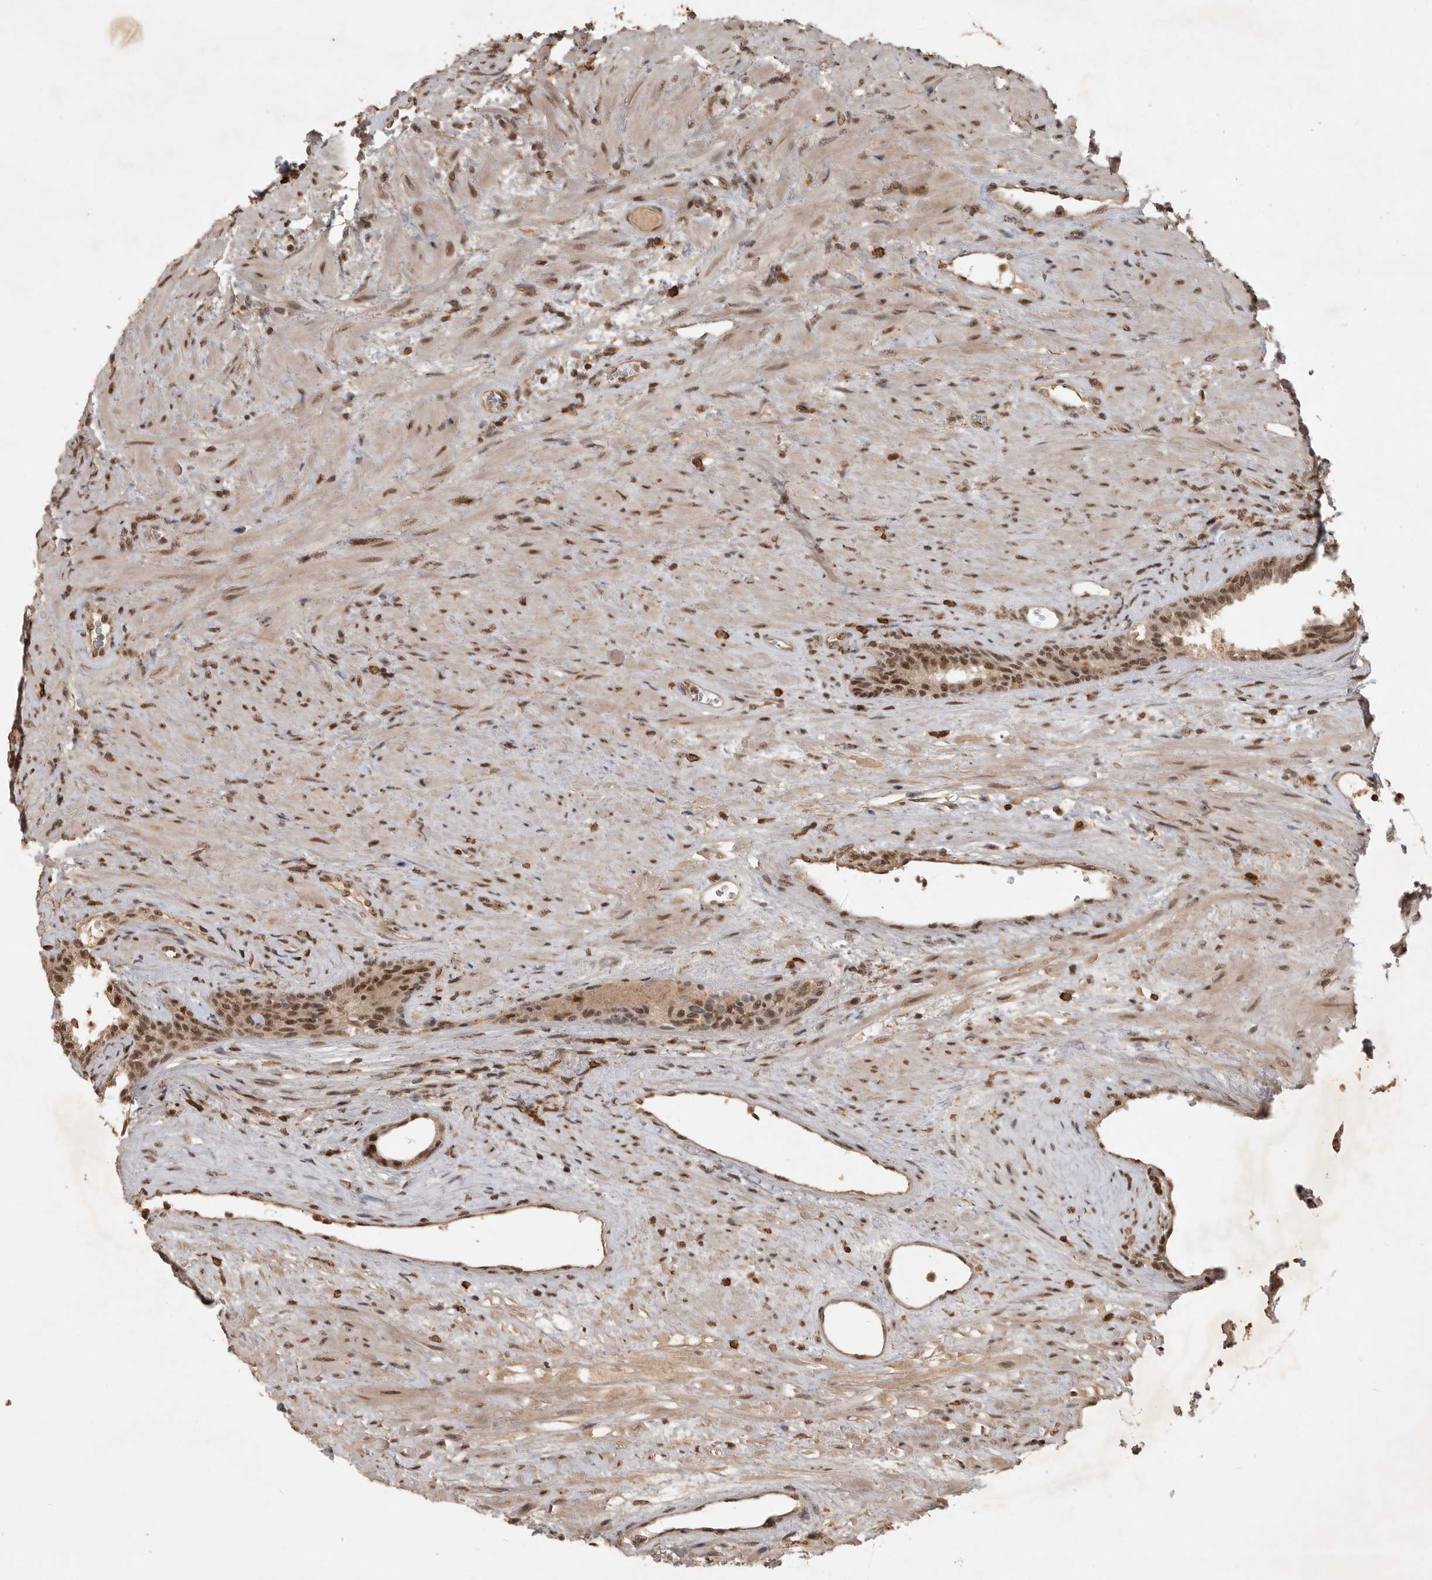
{"staining": {"intensity": "moderate", "quantity": ">75%", "location": "nuclear"}, "tissue": "prostate", "cell_type": "Glandular cells", "image_type": "normal", "snomed": [{"axis": "morphology", "description": "Normal tissue, NOS"}, {"axis": "topography", "description": "Prostate"}], "caption": "An immunohistochemistry photomicrograph of benign tissue is shown. Protein staining in brown highlights moderate nuclear positivity in prostate within glandular cells.", "gene": "CBLL1", "patient": {"sex": "male", "age": 76}}